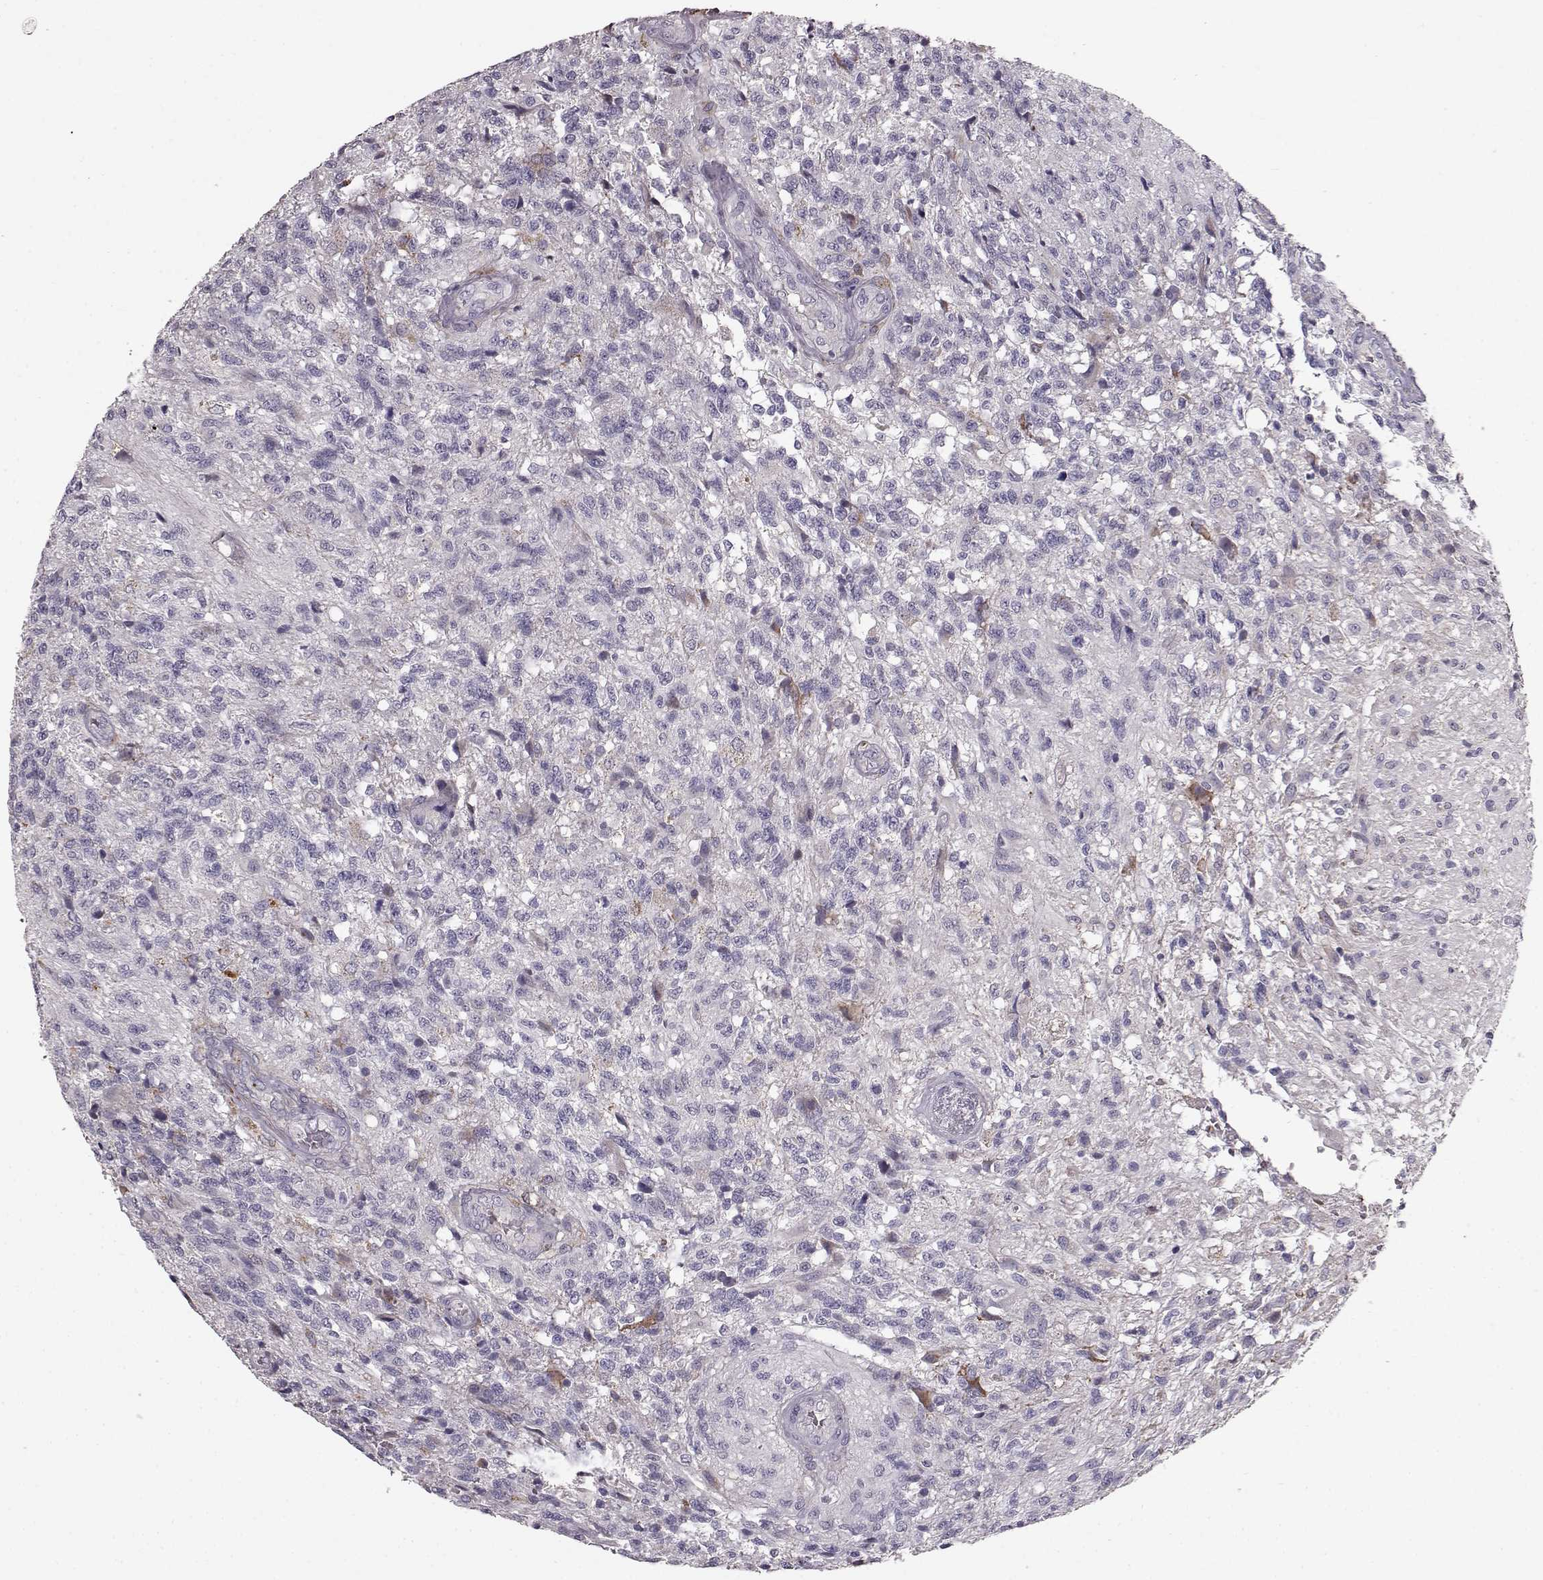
{"staining": {"intensity": "negative", "quantity": "none", "location": "none"}, "tissue": "glioma", "cell_type": "Tumor cells", "image_type": "cancer", "snomed": [{"axis": "morphology", "description": "Glioma, malignant, High grade"}, {"axis": "topography", "description": "Brain"}], "caption": "Tumor cells are negative for protein expression in human high-grade glioma (malignant).", "gene": "CCNF", "patient": {"sex": "male", "age": 56}}